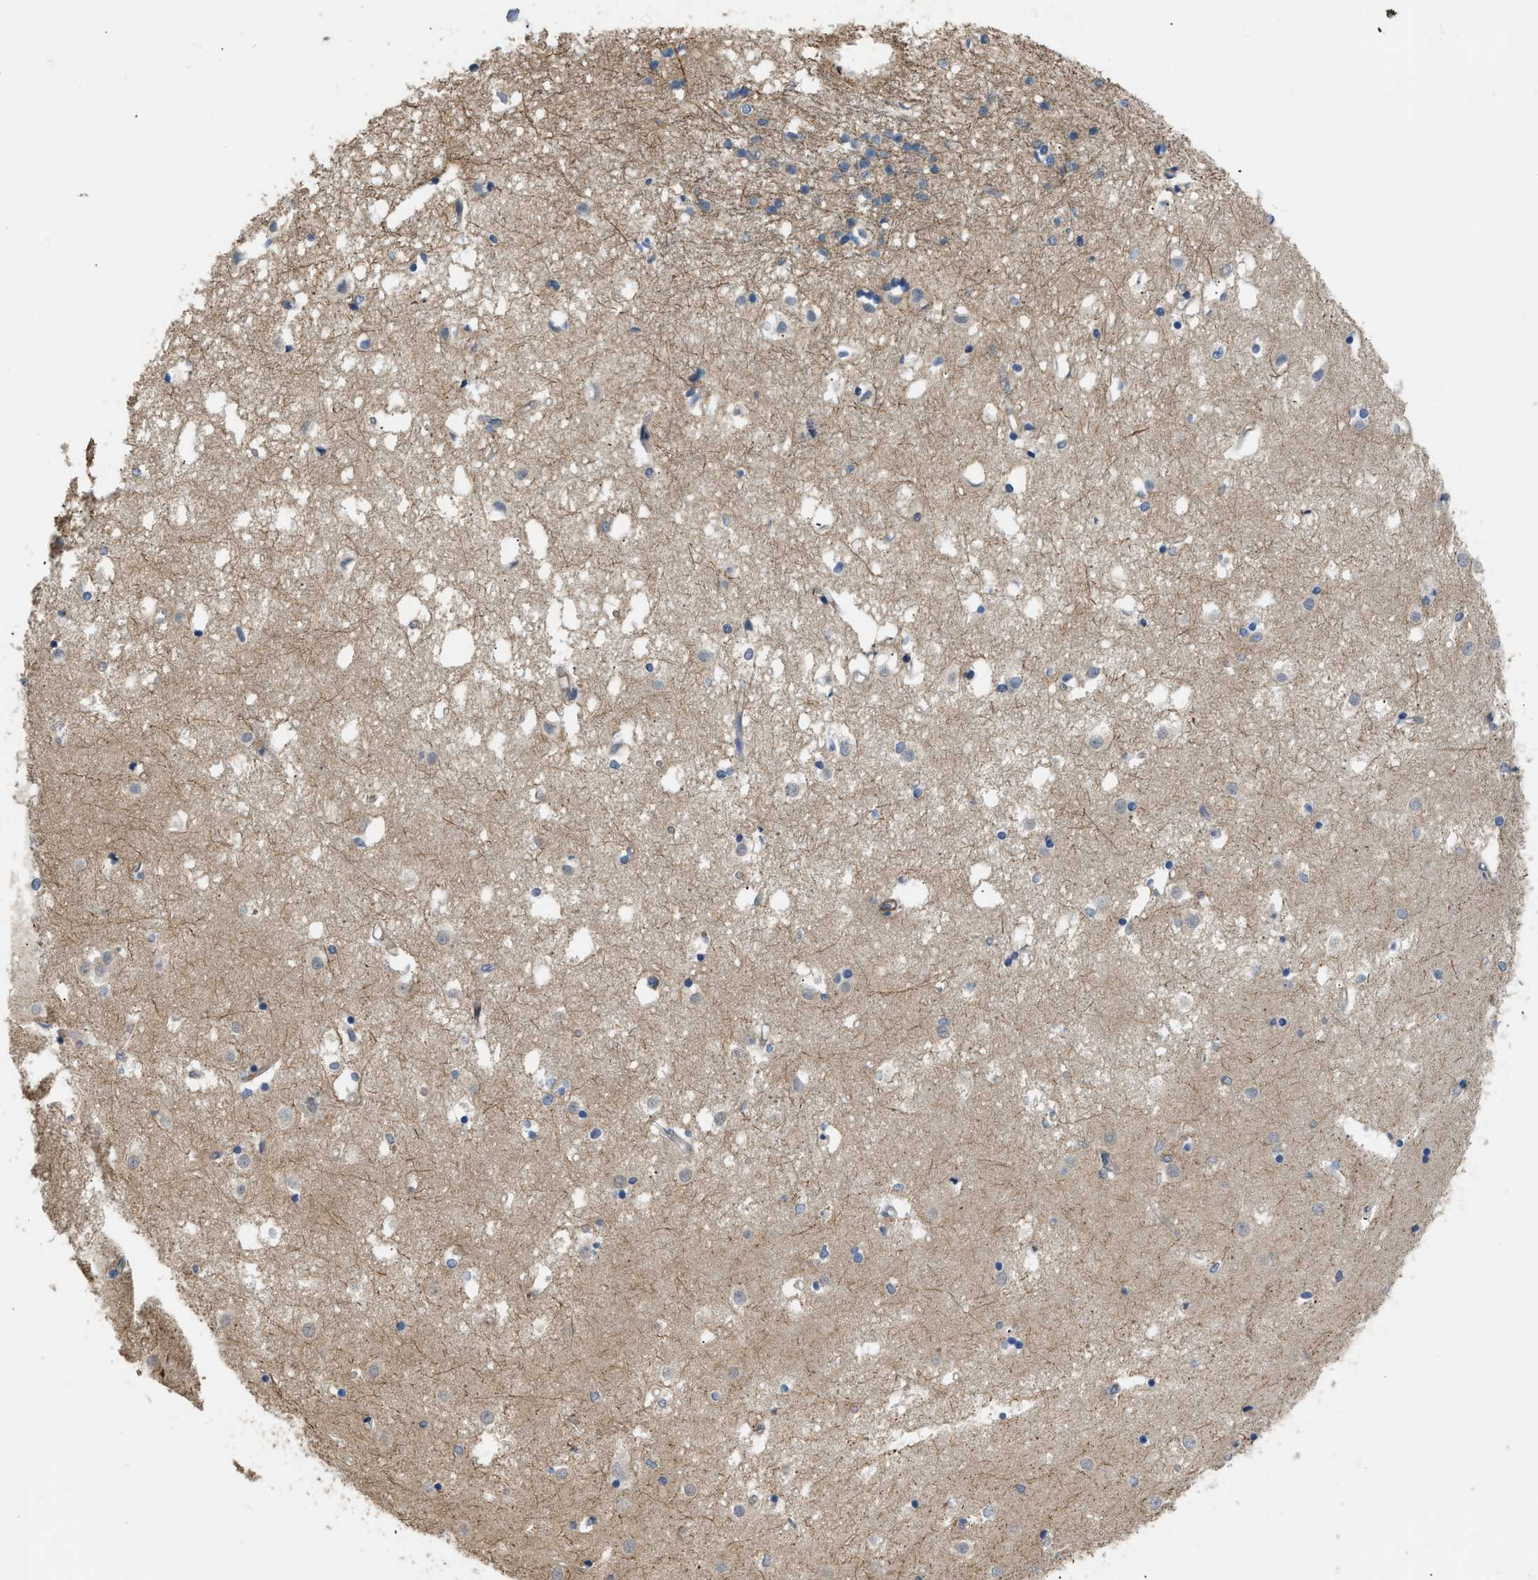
{"staining": {"intensity": "negative", "quantity": "none", "location": "none"}, "tissue": "caudate", "cell_type": "Glial cells", "image_type": "normal", "snomed": [{"axis": "morphology", "description": "Normal tissue, NOS"}, {"axis": "topography", "description": "Lateral ventricle wall"}], "caption": "This is a micrograph of immunohistochemistry (IHC) staining of benign caudate, which shows no expression in glial cells. The staining was performed using DAB to visualize the protein expression in brown, while the nuclei were stained in blue with hematoxylin (Magnification: 20x).", "gene": "BTN3A2", "patient": {"sex": "male", "age": 45}}